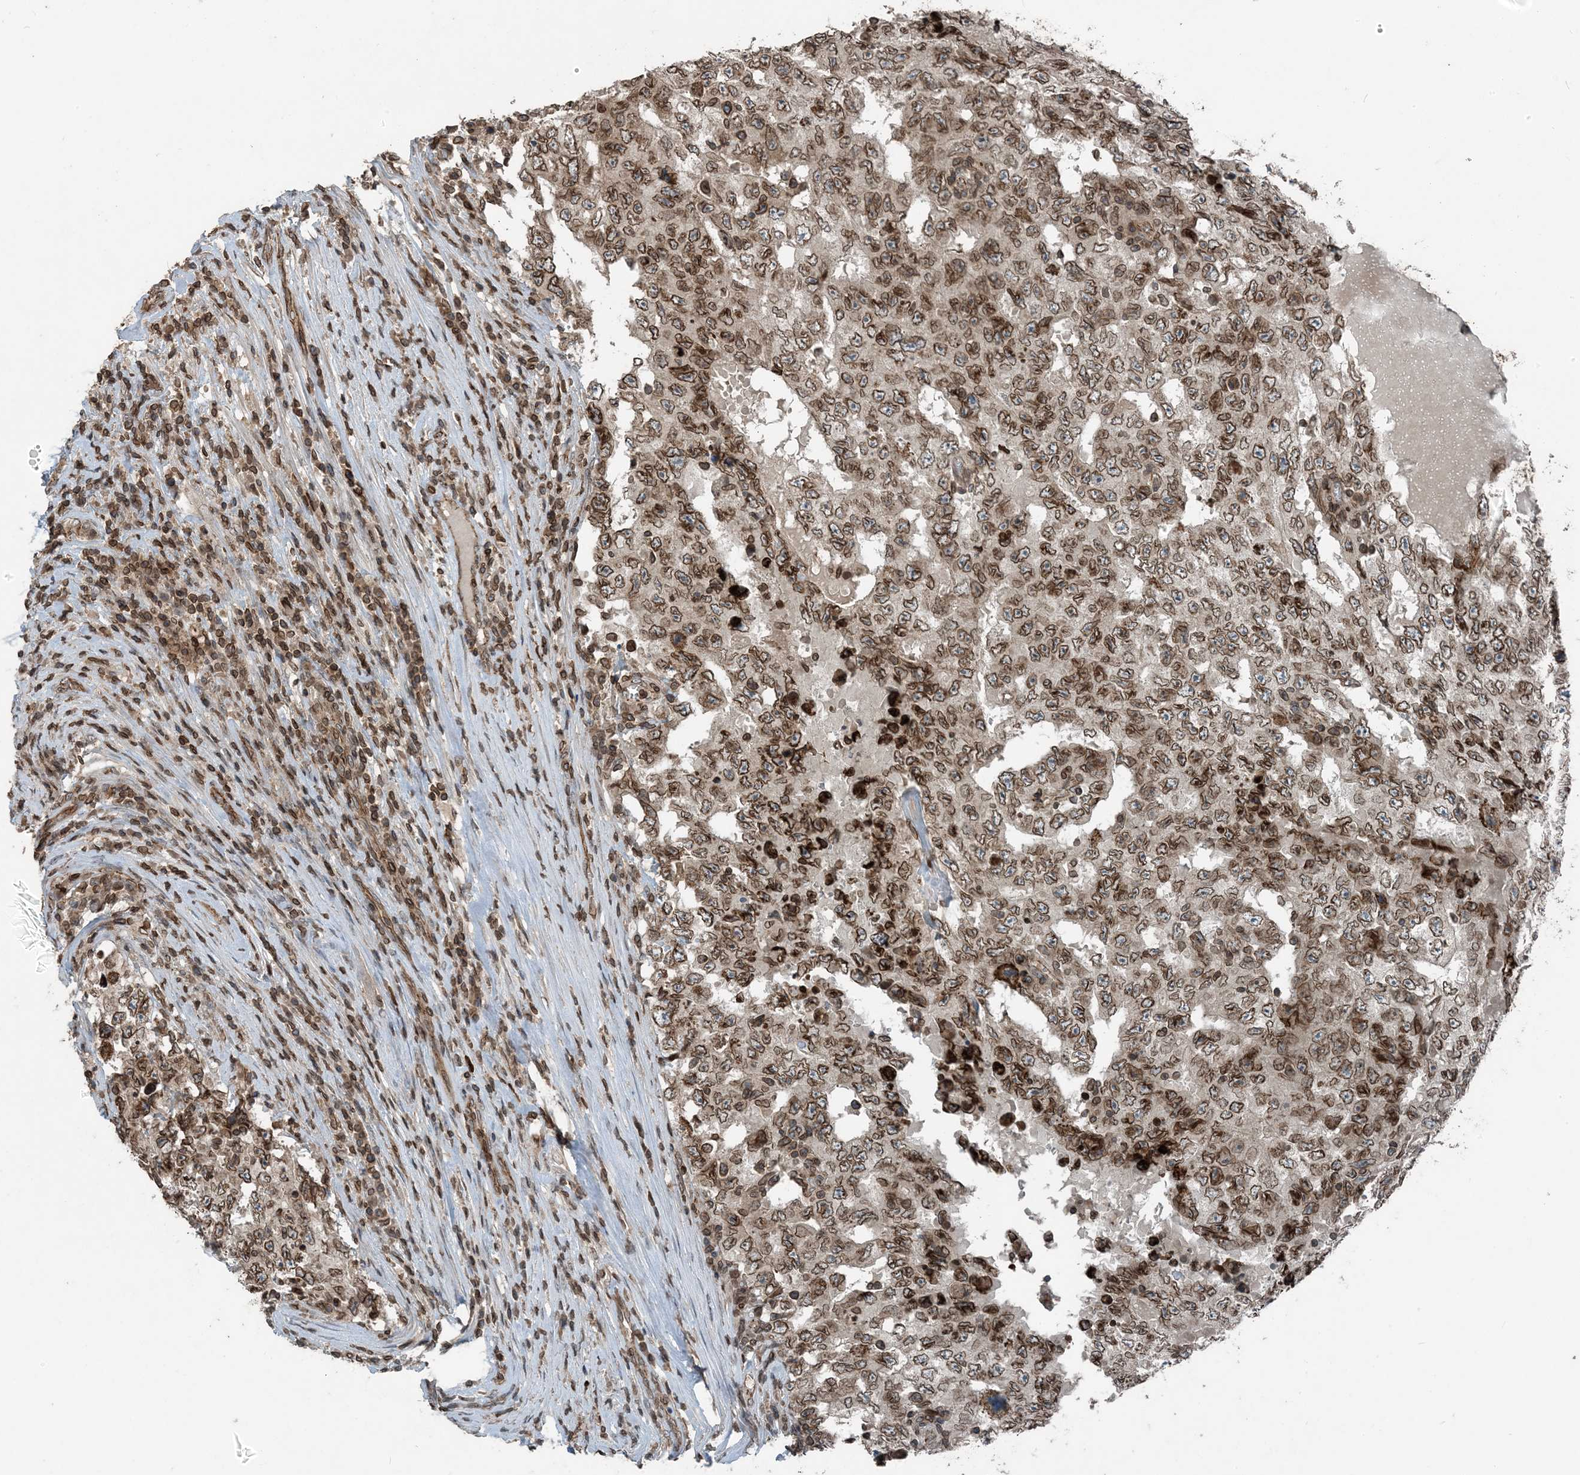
{"staining": {"intensity": "strong", "quantity": ">75%", "location": "cytoplasmic/membranous,nuclear"}, "tissue": "testis cancer", "cell_type": "Tumor cells", "image_type": "cancer", "snomed": [{"axis": "morphology", "description": "Carcinoma, Embryonal, NOS"}, {"axis": "topography", "description": "Testis"}], "caption": "Testis cancer (embryonal carcinoma) tissue shows strong cytoplasmic/membranous and nuclear staining in approximately >75% of tumor cells", "gene": "ZFAND2B", "patient": {"sex": "male", "age": 26}}